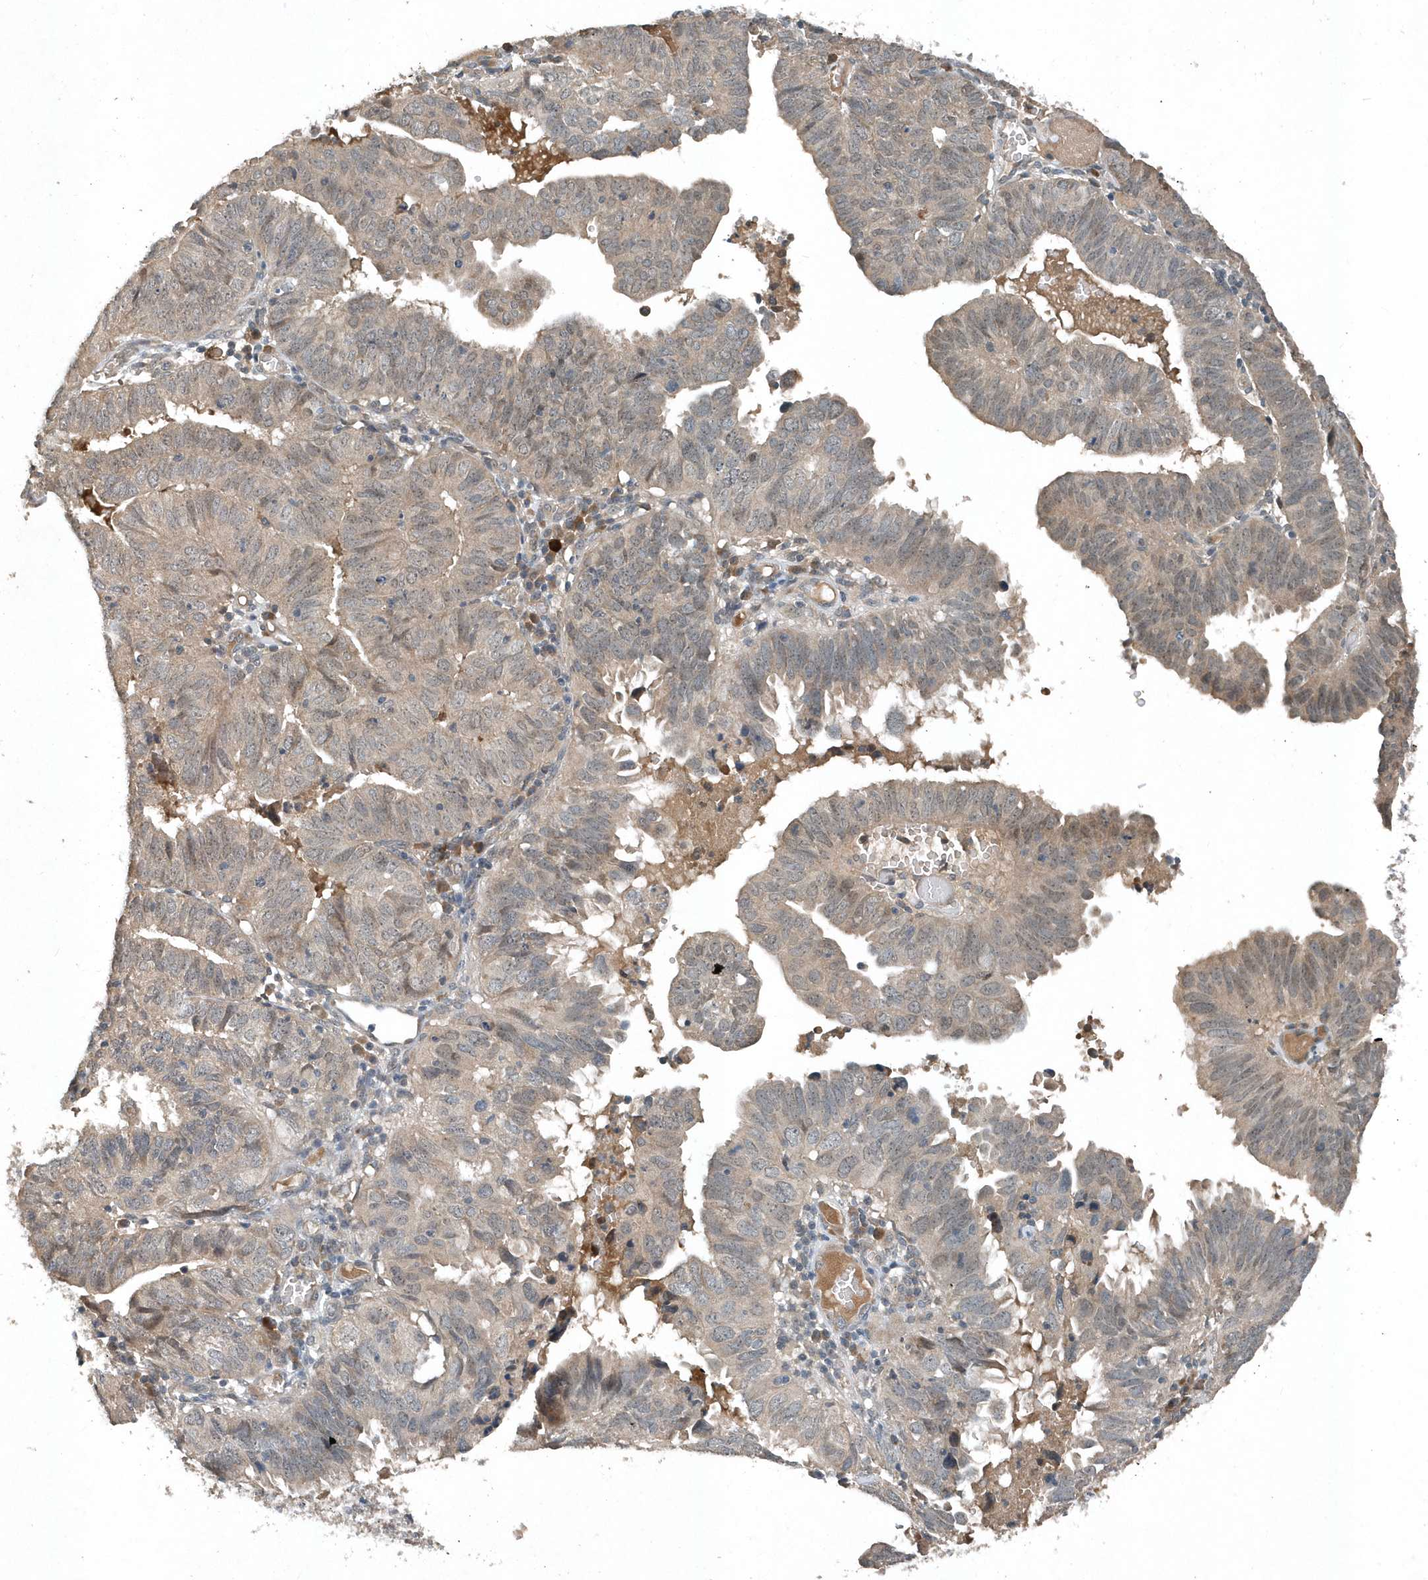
{"staining": {"intensity": "negative", "quantity": "none", "location": "none"}, "tissue": "endometrial cancer", "cell_type": "Tumor cells", "image_type": "cancer", "snomed": [{"axis": "morphology", "description": "Adenocarcinoma, NOS"}, {"axis": "topography", "description": "Uterus"}], "caption": "Tumor cells show no significant protein positivity in endometrial cancer.", "gene": "SCFD2", "patient": {"sex": "female", "age": 77}}